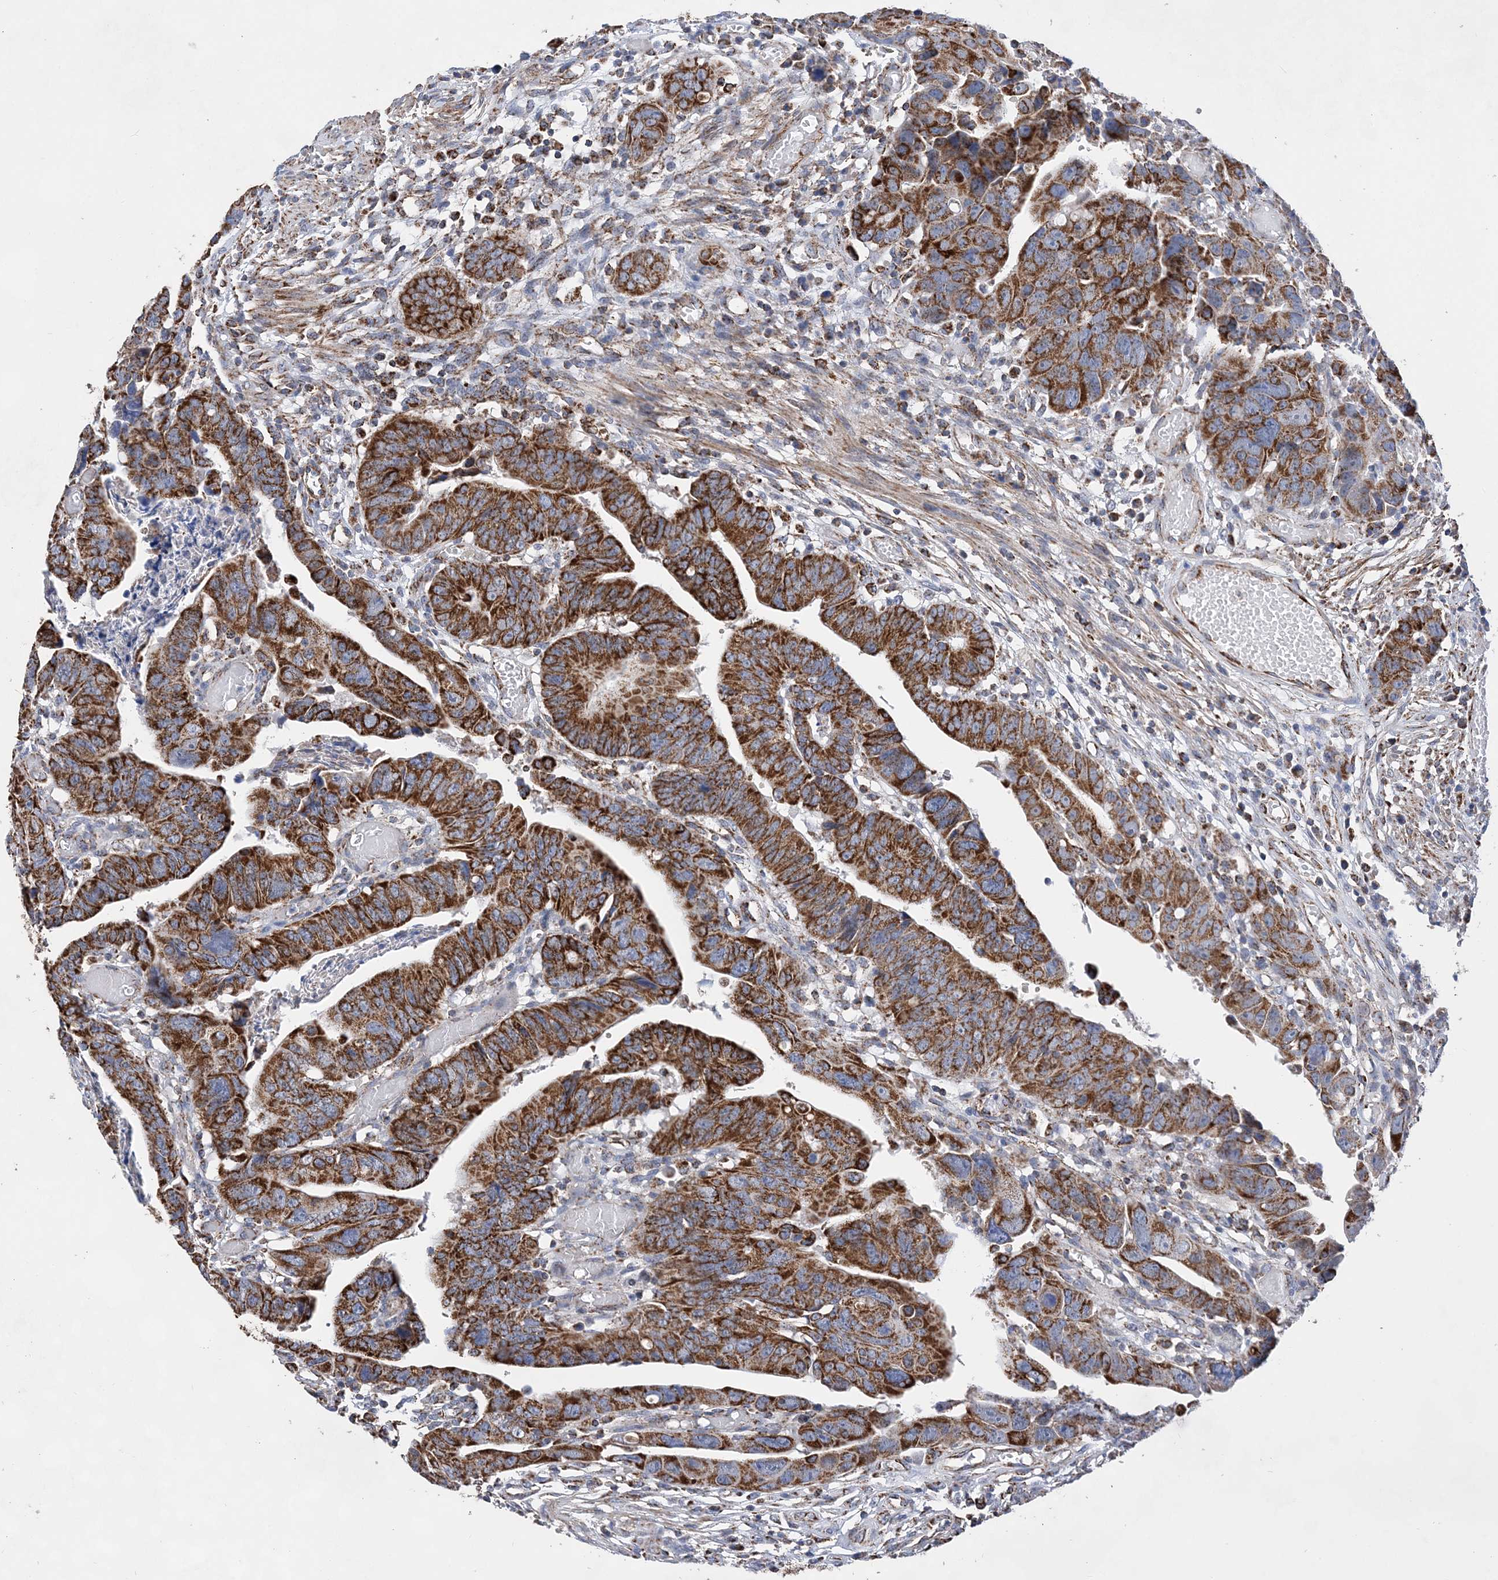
{"staining": {"intensity": "strong", "quantity": ">75%", "location": "cytoplasmic/membranous"}, "tissue": "colorectal cancer", "cell_type": "Tumor cells", "image_type": "cancer", "snomed": [{"axis": "morphology", "description": "Adenocarcinoma, NOS"}, {"axis": "topography", "description": "Rectum"}], "caption": "The histopathology image reveals staining of colorectal cancer (adenocarcinoma), revealing strong cytoplasmic/membranous protein staining (brown color) within tumor cells. (DAB IHC, brown staining for protein, blue staining for nuclei).", "gene": "ACOT9", "patient": {"sex": "female", "age": 65}}